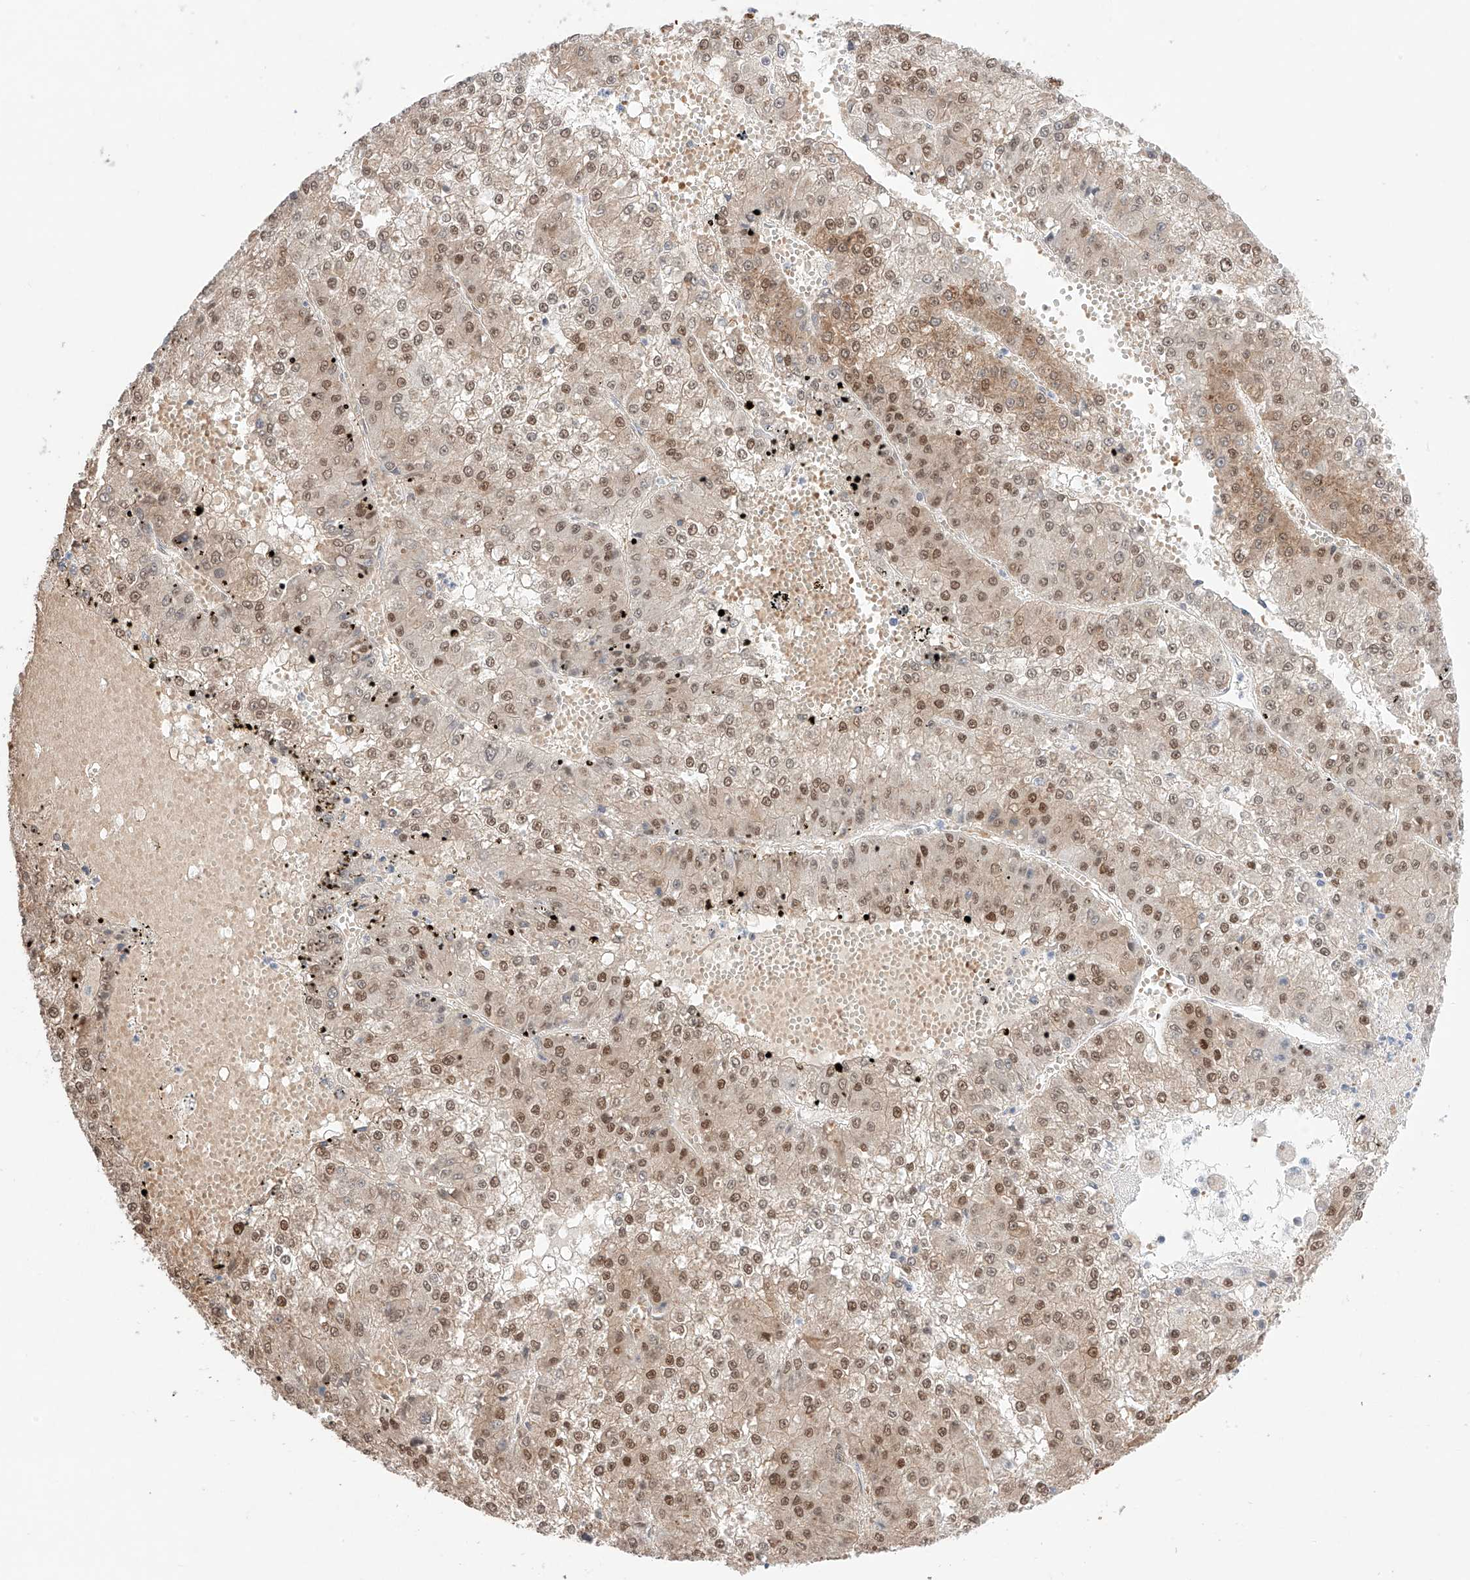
{"staining": {"intensity": "moderate", "quantity": ">75%", "location": "cytoplasmic/membranous,nuclear"}, "tissue": "liver cancer", "cell_type": "Tumor cells", "image_type": "cancer", "snomed": [{"axis": "morphology", "description": "Carcinoma, Hepatocellular, NOS"}, {"axis": "topography", "description": "Liver"}], "caption": "A brown stain highlights moderate cytoplasmic/membranous and nuclear staining of a protein in hepatocellular carcinoma (liver) tumor cells.", "gene": "APIP", "patient": {"sex": "female", "age": 73}}